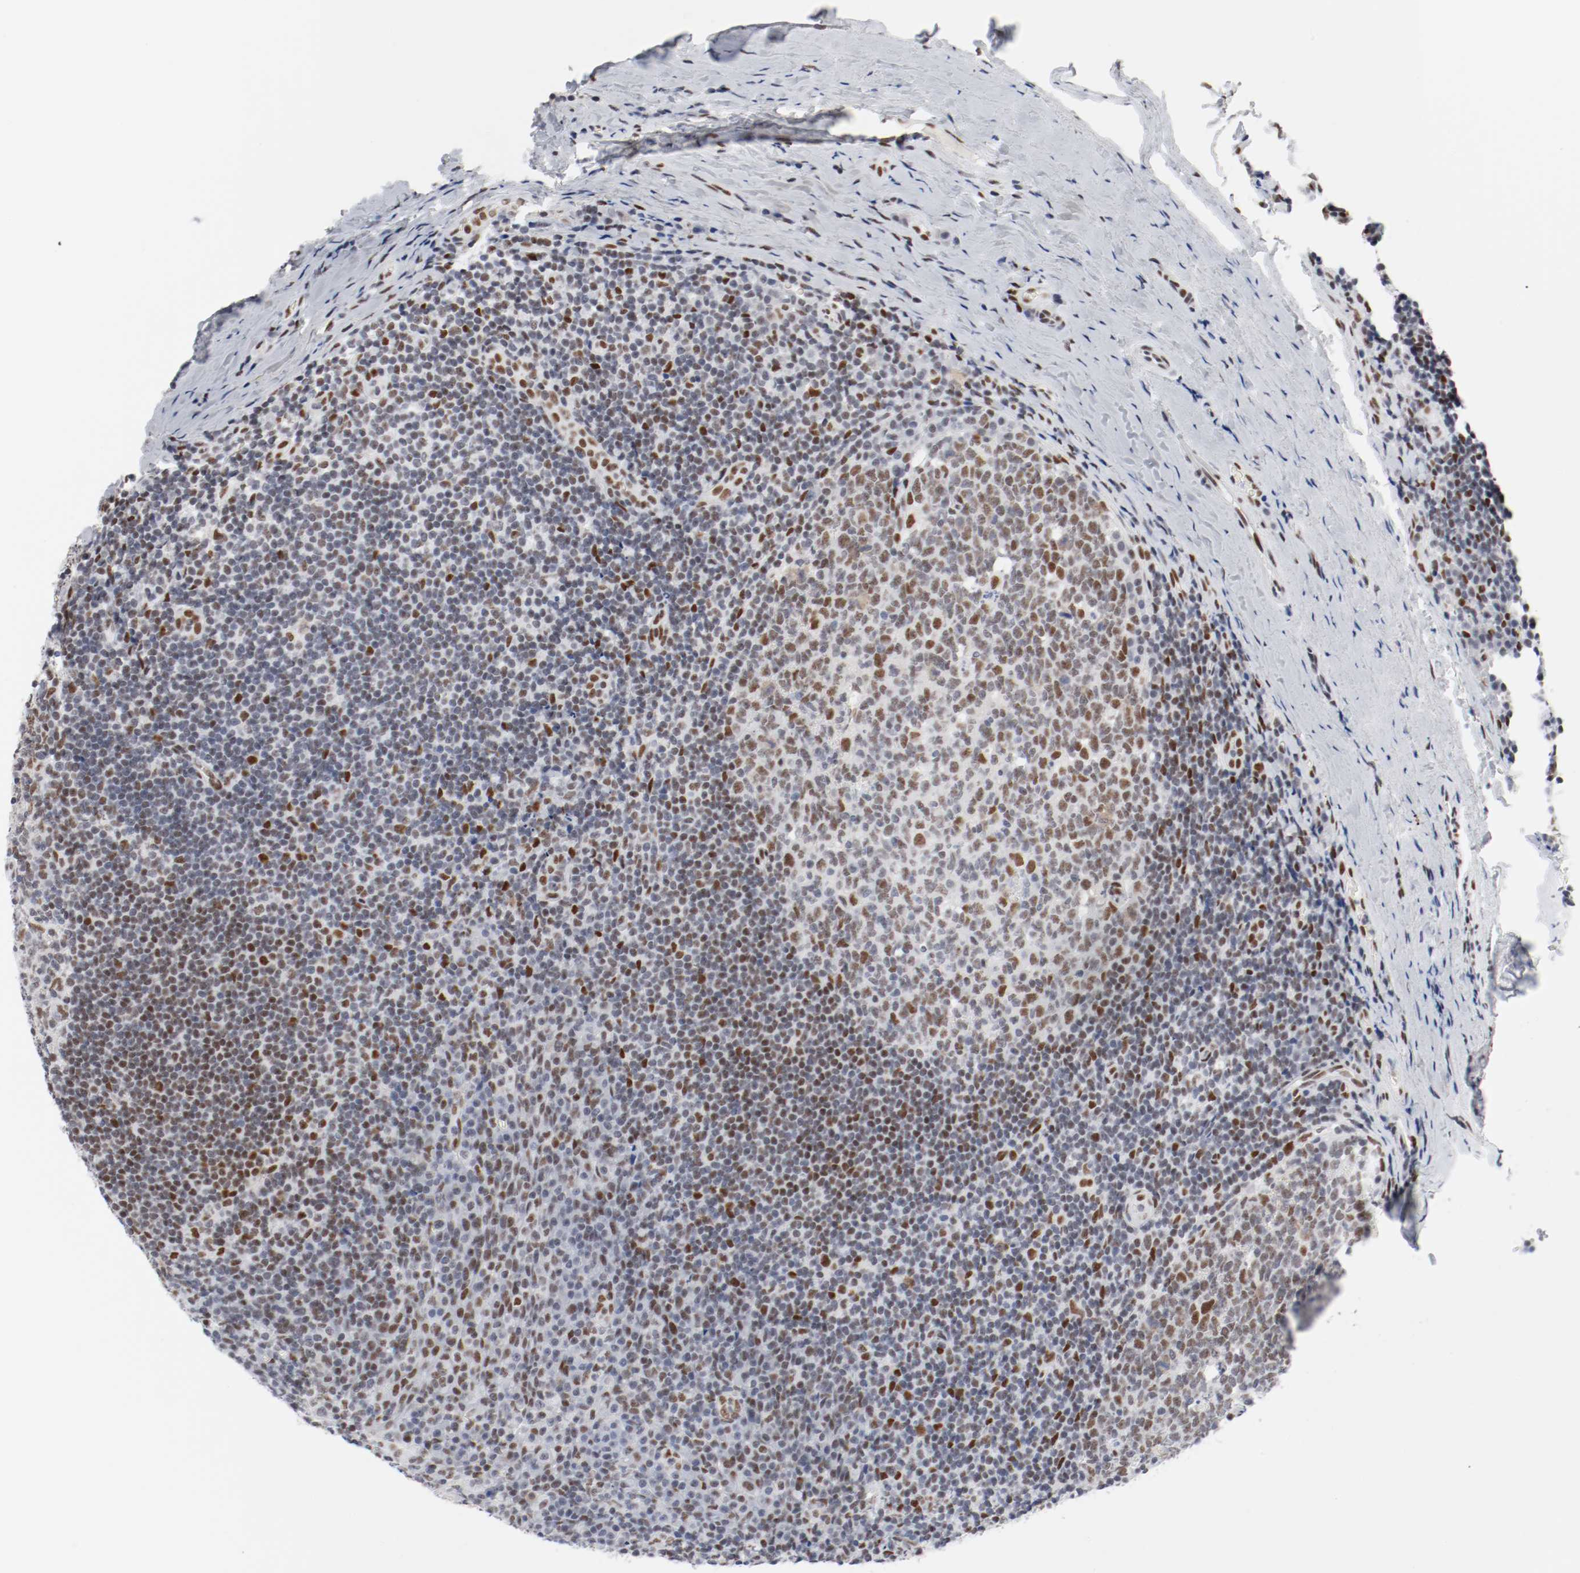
{"staining": {"intensity": "moderate", "quantity": ">75%", "location": "nuclear"}, "tissue": "tonsil", "cell_type": "Germinal center cells", "image_type": "normal", "snomed": [{"axis": "morphology", "description": "Normal tissue, NOS"}, {"axis": "topography", "description": "Tonsil"}], "caption": "Tonsil stained with DAB (3,3'-diaminobenzidine) IHC exhibits medium levels of moderate nuclear staining in about >75% of germinal center cells. (Brightfield microscopy of DAB IHC at high magnification).", "gene": "ARNT", "patient": {"sex": "male", "age": 31}}